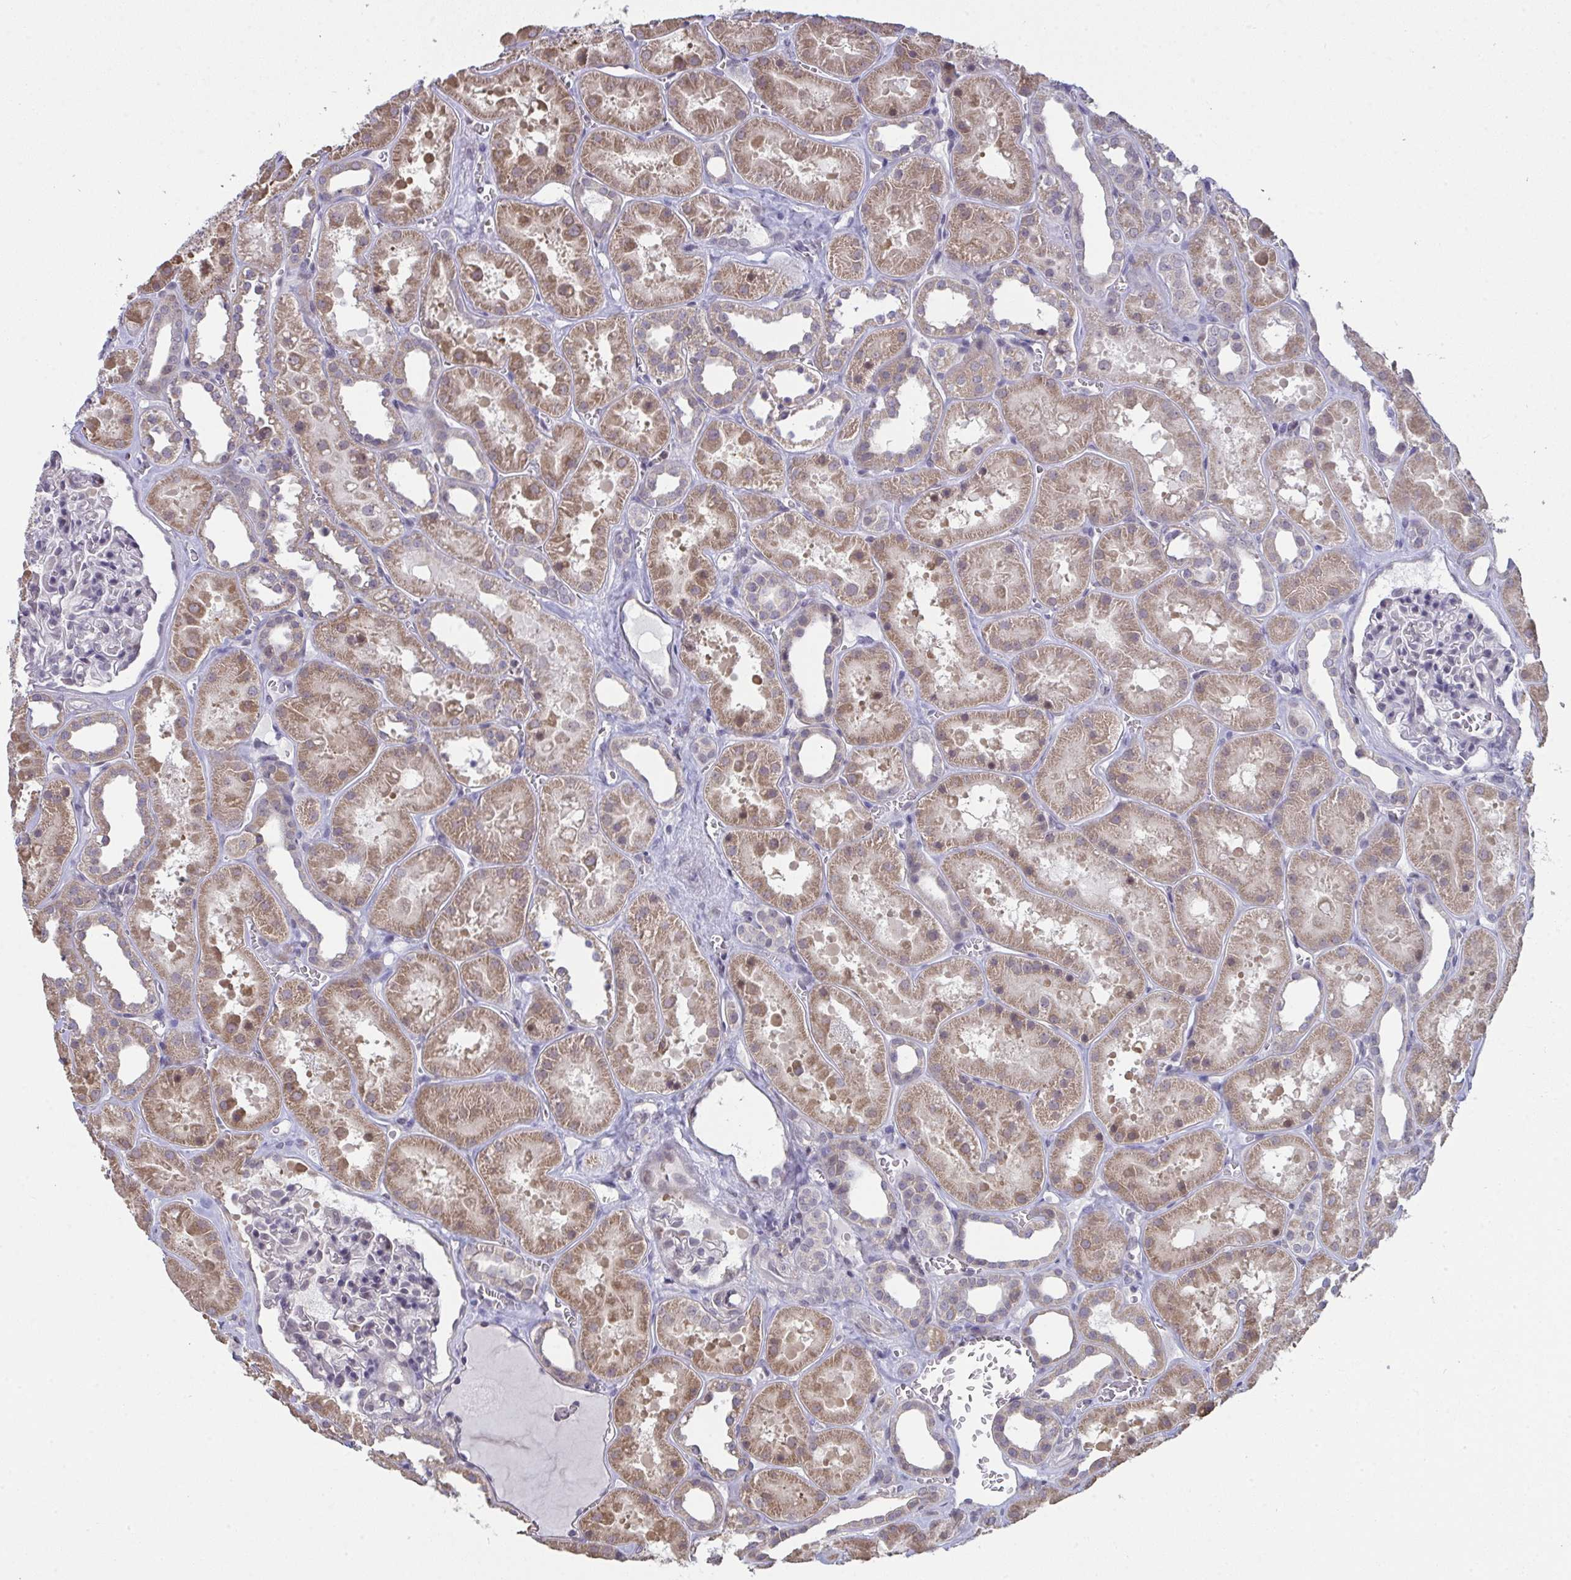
{"staining": {"intensity": "negative", "quantity": "none", "location": "none"}, "tissue": "kidney", "cell_type": "Cells in glomeruli", "image_type": "normal", "snomed": [{"axis": "morphology", "description": "Normal tissue, NOS"}, {"axis": "topography", "description": "Kidney"}], "caption": "Immunohistochemistry (IHC) micrograph of normal kidney: kidney stained with DAB shows no significant protein staining in cells in glomeruli.", "gene": "SAP30", "patient": {"sex": "female", "age": 41}}